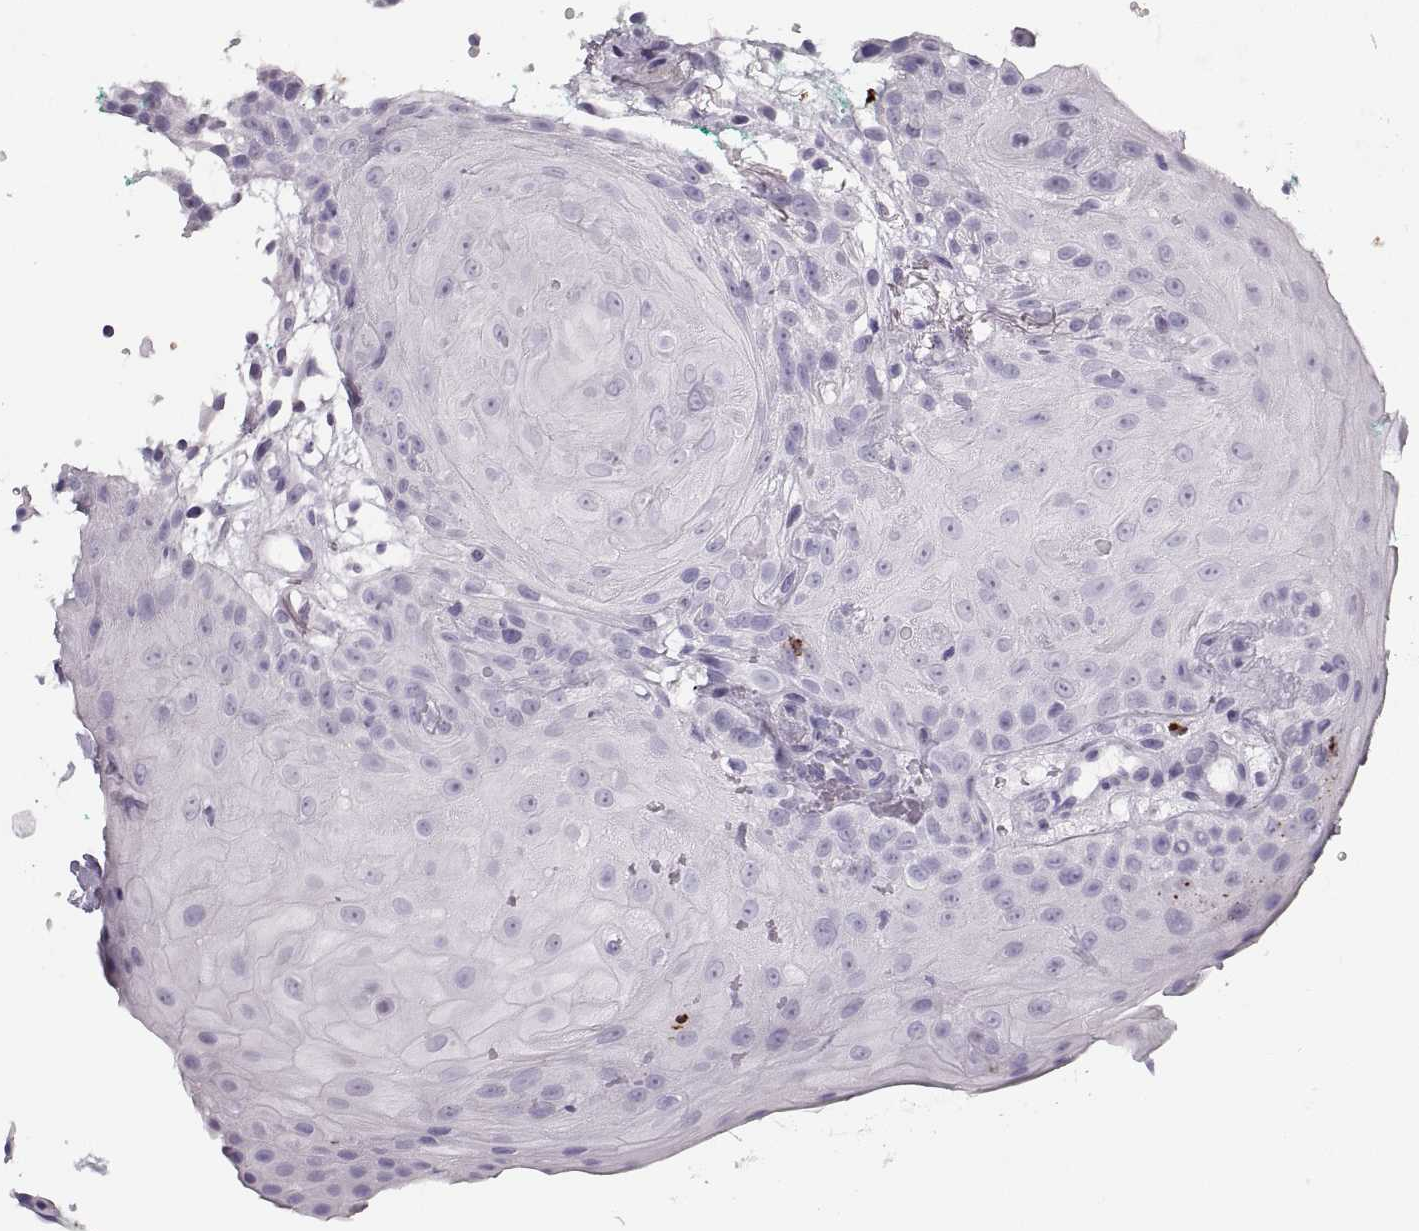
{"staining": {"intensity": "negative", "quantity": "none", "location": "none"}, "tissue": "head and neck cancer", "cell_type": "Tumor cells", "image_type": "cancer", "snomed": [{"axis": "morphology", "description": "Normal tissue, NOS"}, {"axis": "morphology", "description": "Squamous cell carcinoma, NOS"}, {"axis": "topography", "description": "Oral tissue"}, {"axis": "topography", "description": "Salivary gland"}, {"axis": "topography", "description": "Head-Neck"}], "caption": "Tumor cells are negative for protein expression in human squamous cell carcinoma (head and neck).", "gene": "MILR1", "patient": {"sex": "female", "age": 62}}